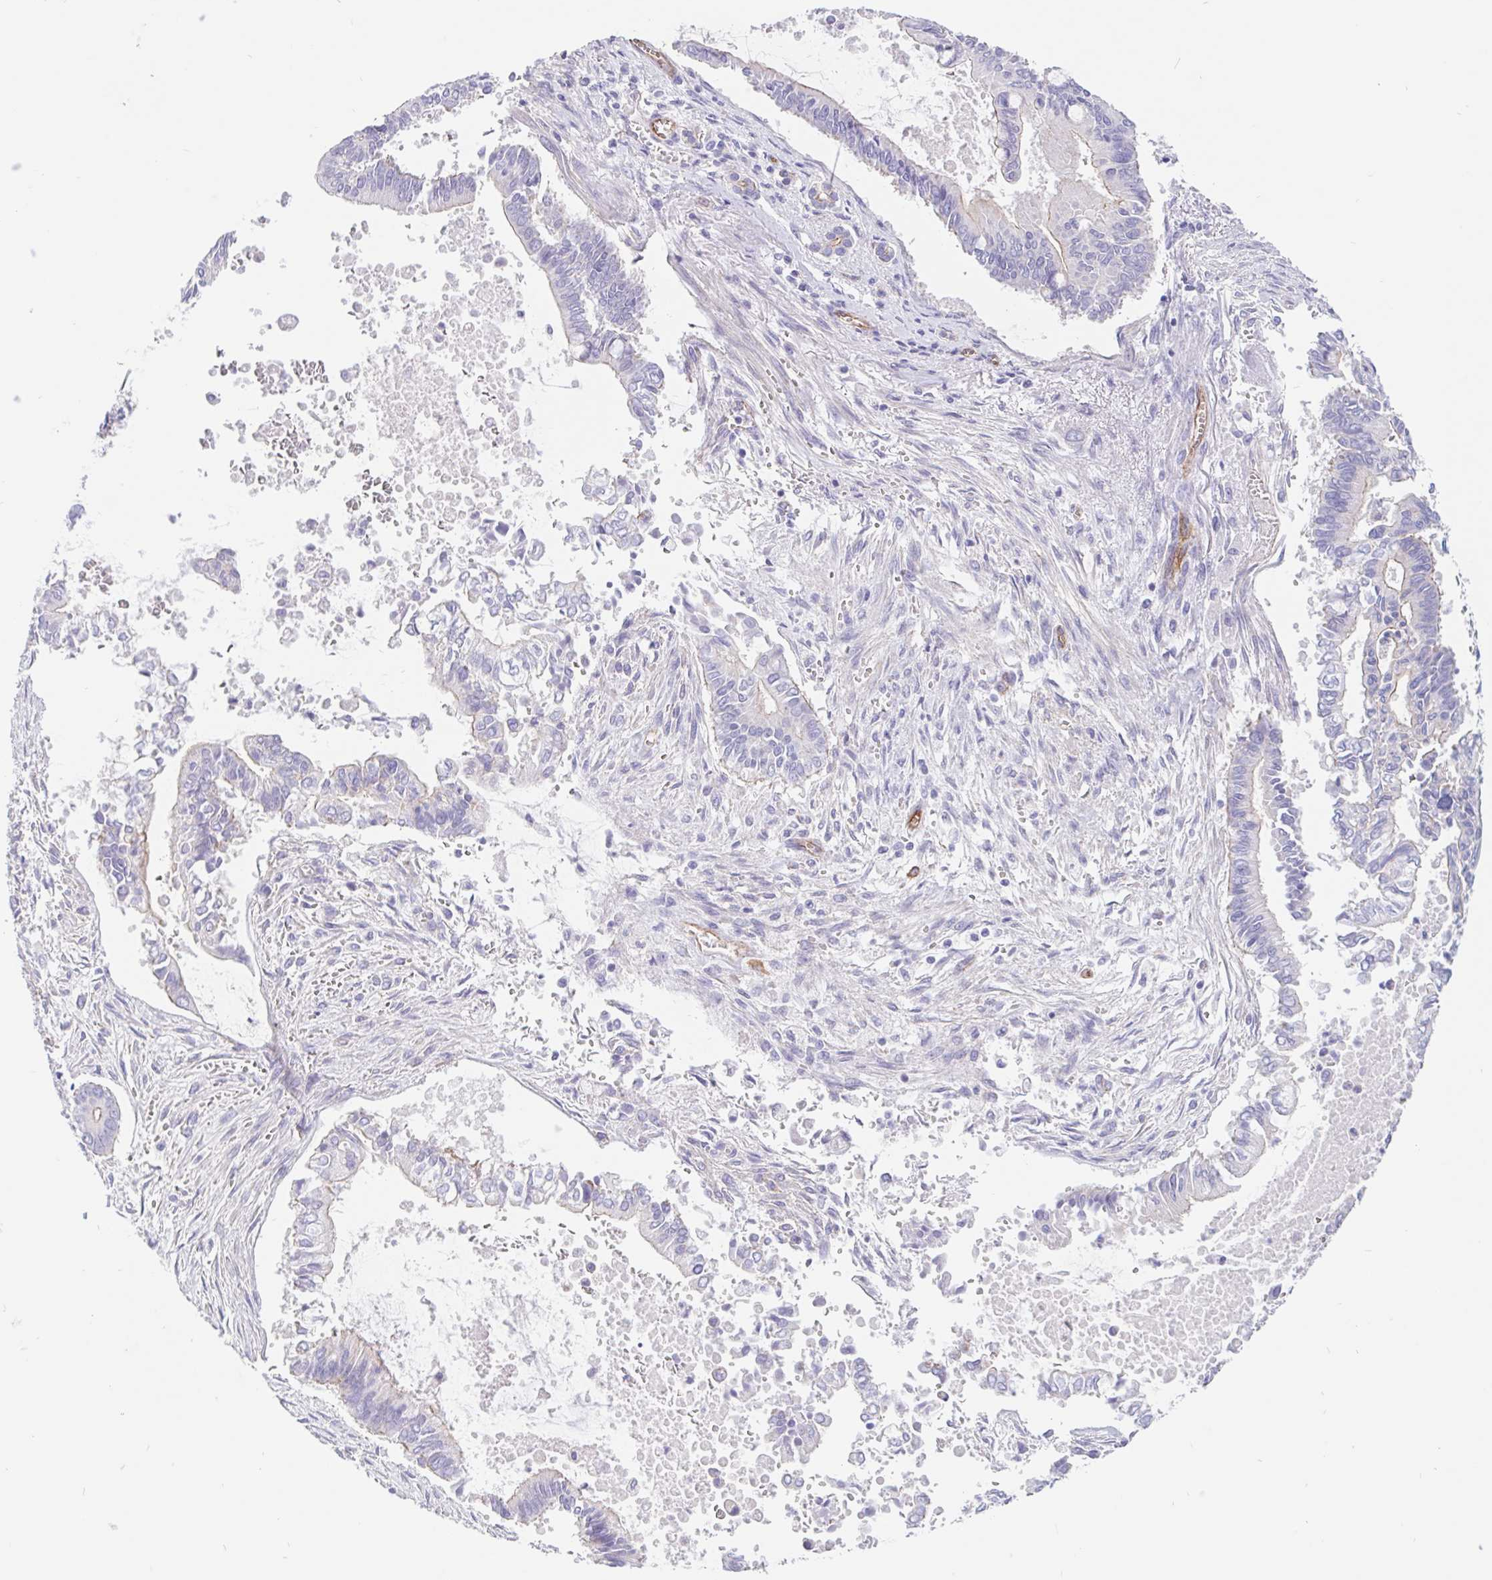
{"staining": {"intensity": "weak", "quantity": "<25%", "location": "cytoplasmic/membranous"}, "tissue": "pancreatic cancer", "cell_type": "Tumor cells", "image_type": "cancer", "snomed": [{"axis": "morphology", "description": "Adenocarcinoma, NOS"}, {"axis": "topography", "description": "Pancreas"}], "caption": "Immunohistochemistry histopathology image of neoplastic tissue: pancreatic cancer stained with DAB (3,3'-diaminobenzidine) exhibits no significant protein positivity in tumor cells.", "gene": "LIMCH1", "patient": {"sex": "male", "age": 68}}